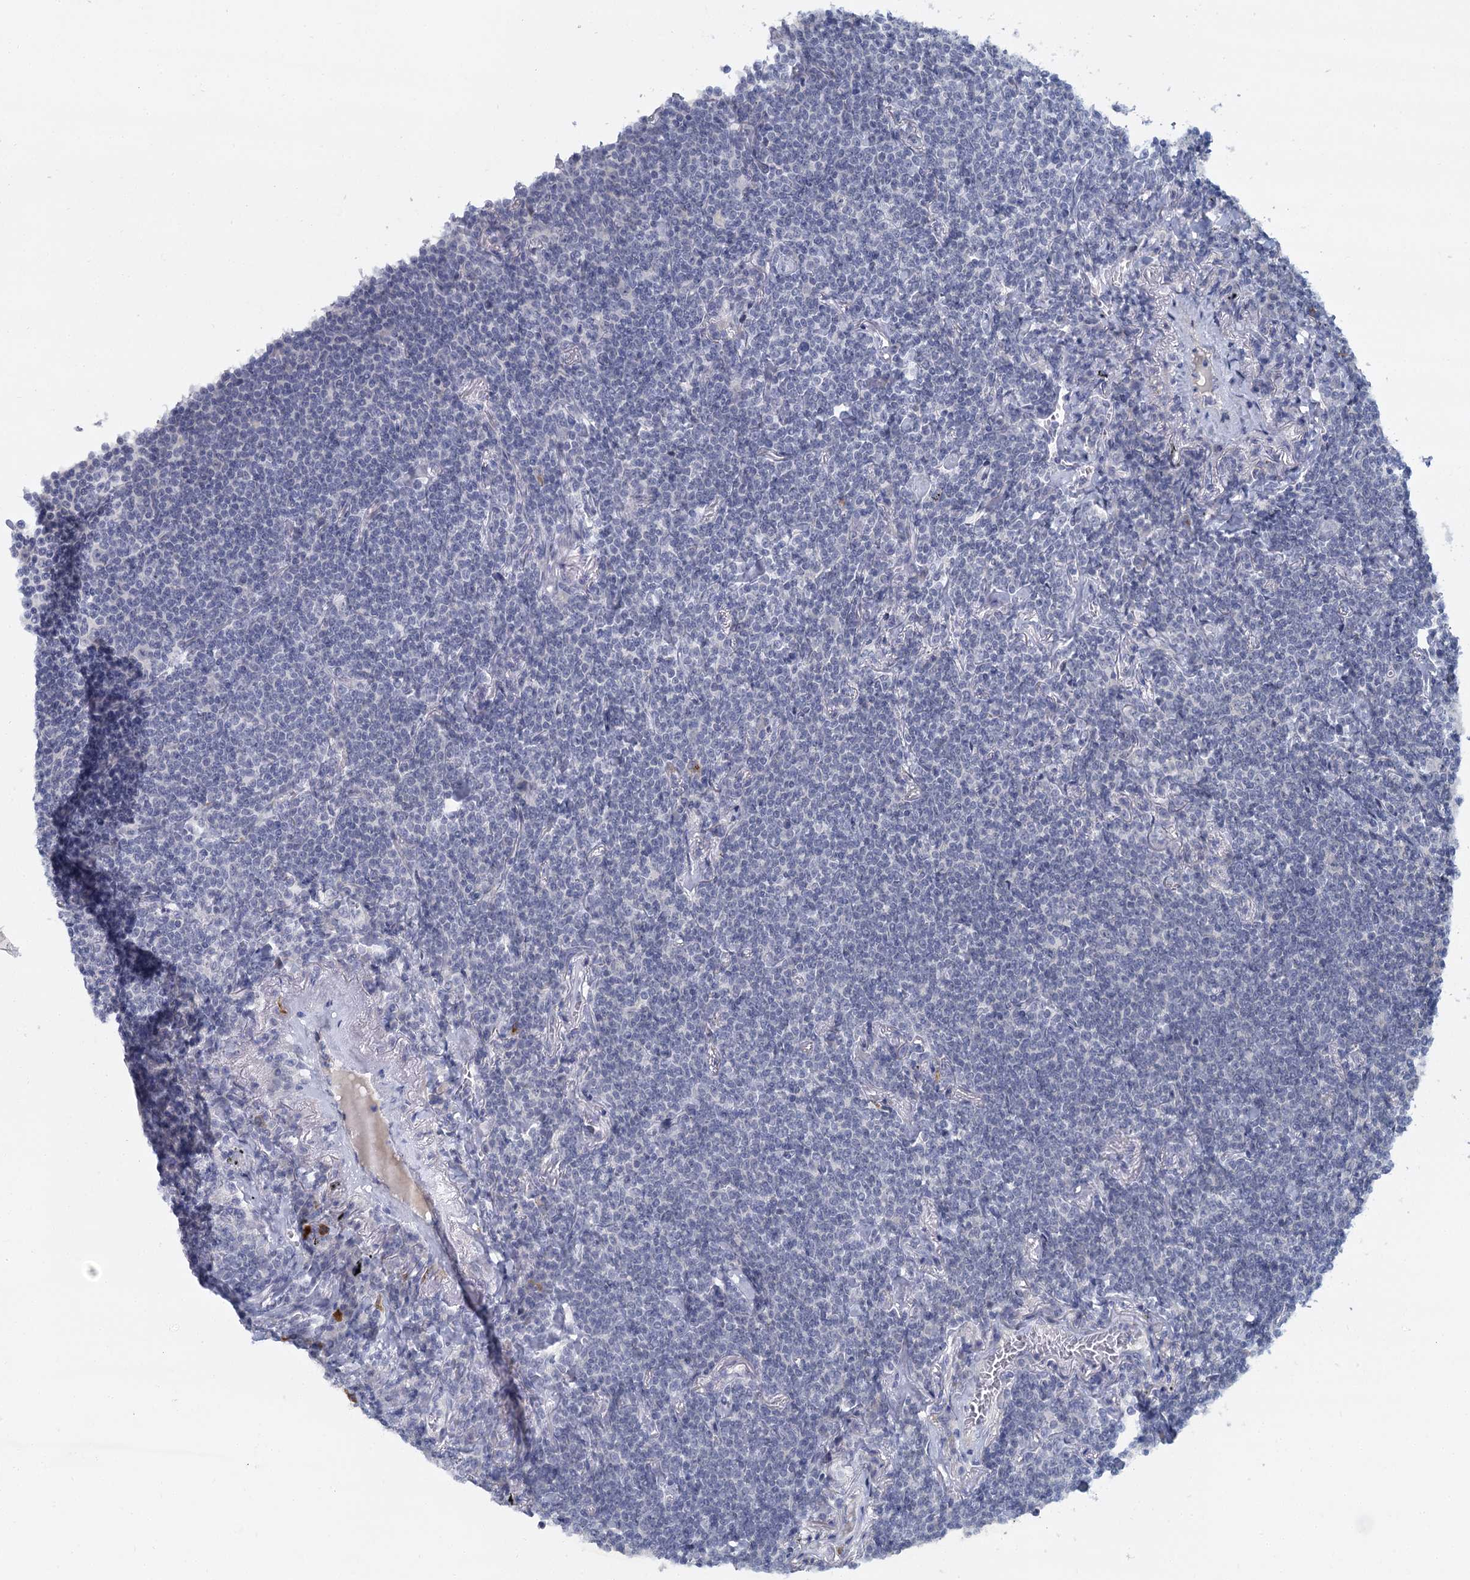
{"staining": {"intensity": "negative", "quantity": "none", "location": "none"}, "tissue": "lymphoma", "cell_type": "Tumor cells", "image_type": "cancer", "snomed": [{"axis": "morphology", "description": "Malignant lymphoma, non-Hodgkin's type, Low grade"}, {"axis": "topography", "description": "Lung"}], "caption": "This is an immunohistochemistry (IHC) micrograph of human low-grade malignant lymphoma, non-Hodgkin's type. There is no positivity in tumor cells.", "gene": "ACRBP", "patient": {"sex": "female", "age": 71}}